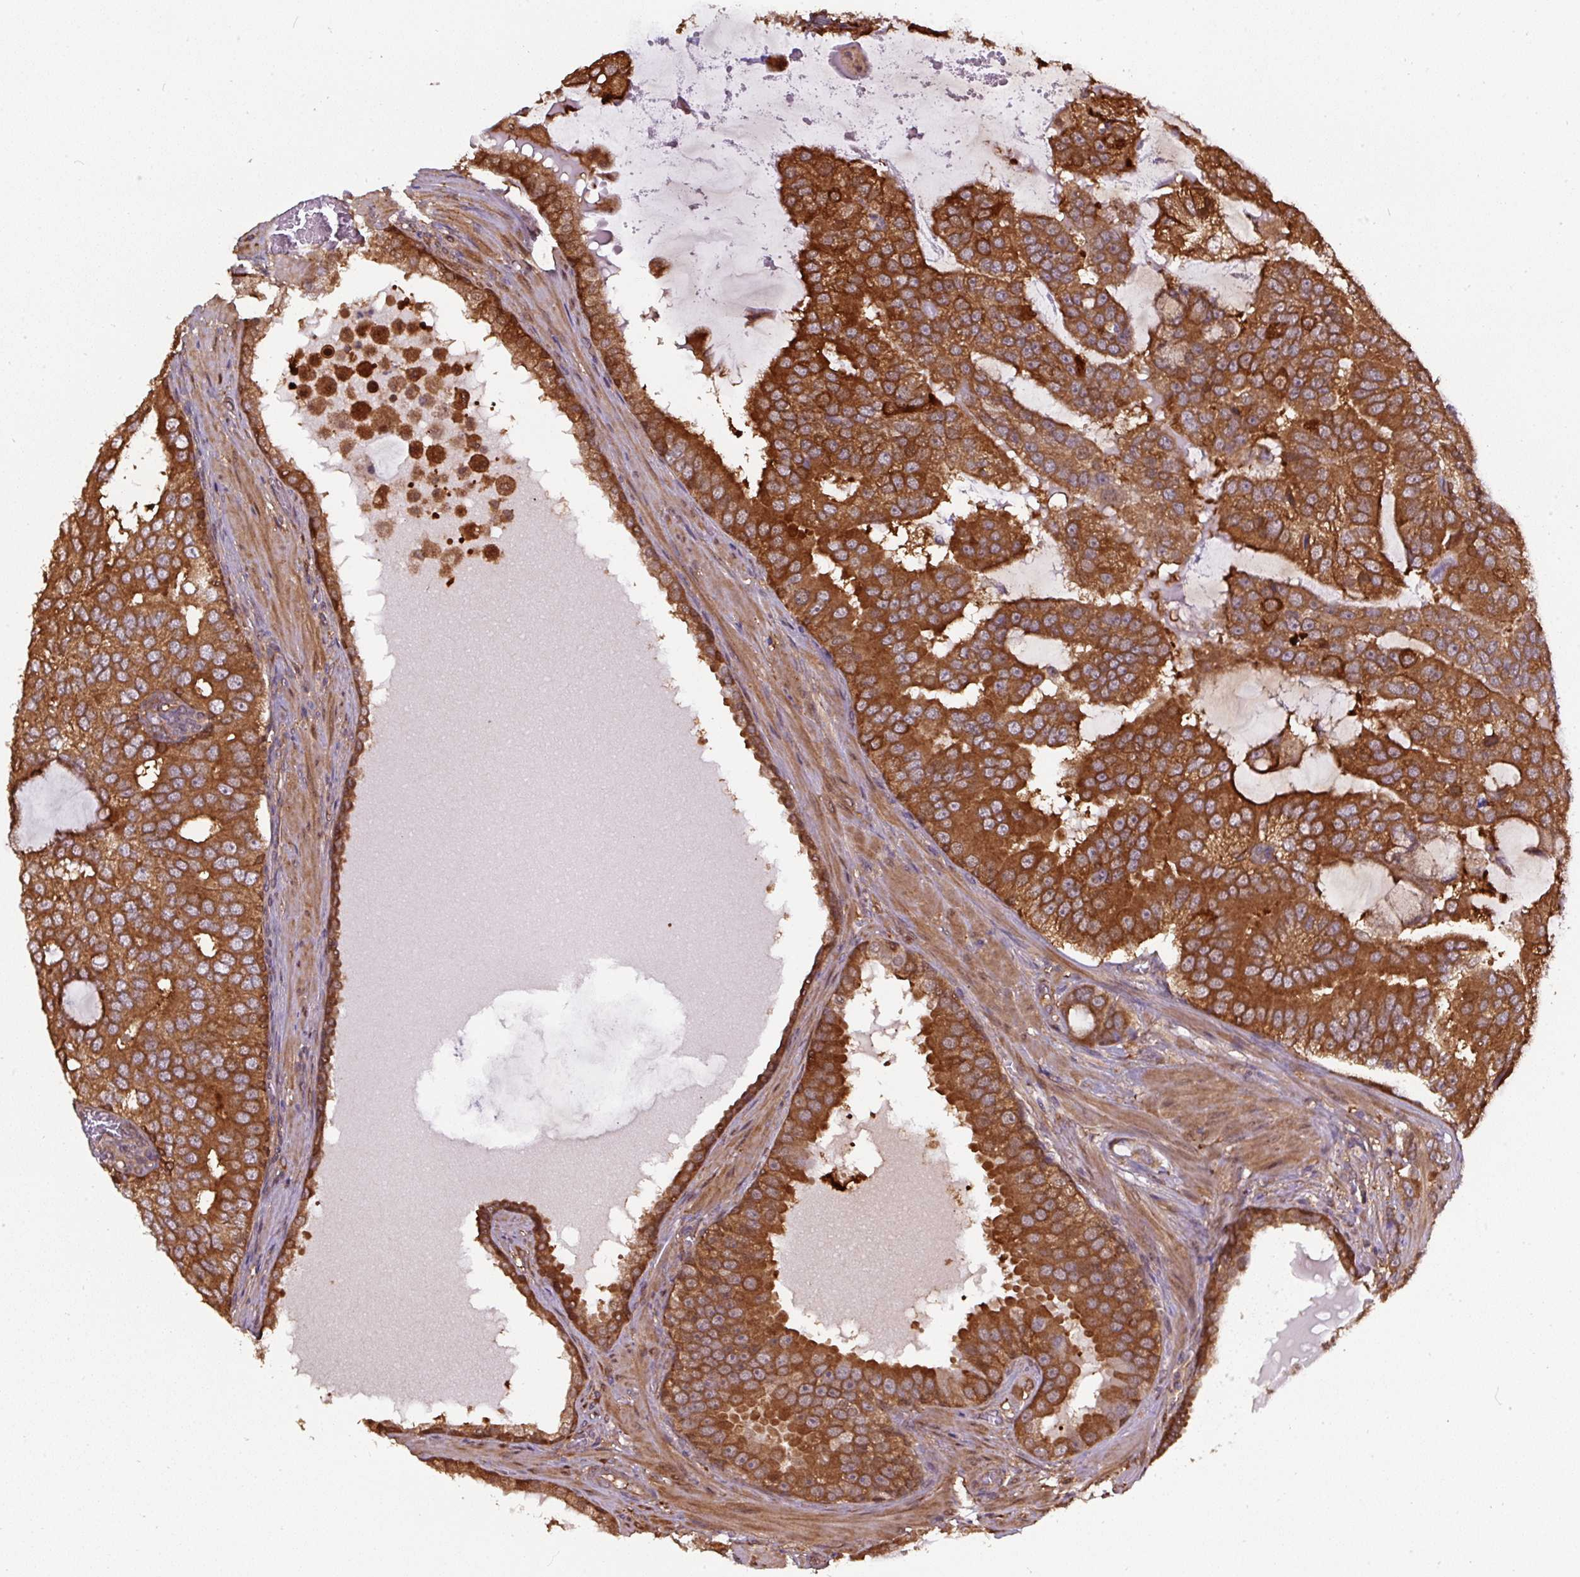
{"staining": {"intensity": "strong", "quantity": ">75%", "location": "cytoplasmic/membranous"}, "tissue": "prostate cancer", "cell_type": "Tumor cells", "image_type": "cancer", "snomed": [{"axis": "morphology", "description": "Adenocarcinoma, High grade"}, {"axis": "topography", "description": "Prostate"}], "caption": "Adenocarcinoma (high-grade) (prostate) stained with a protein marker demonstrates strong staining in tumor cells.", "gene": "ST13", "patient": {"sex": "male", "age": 55}}